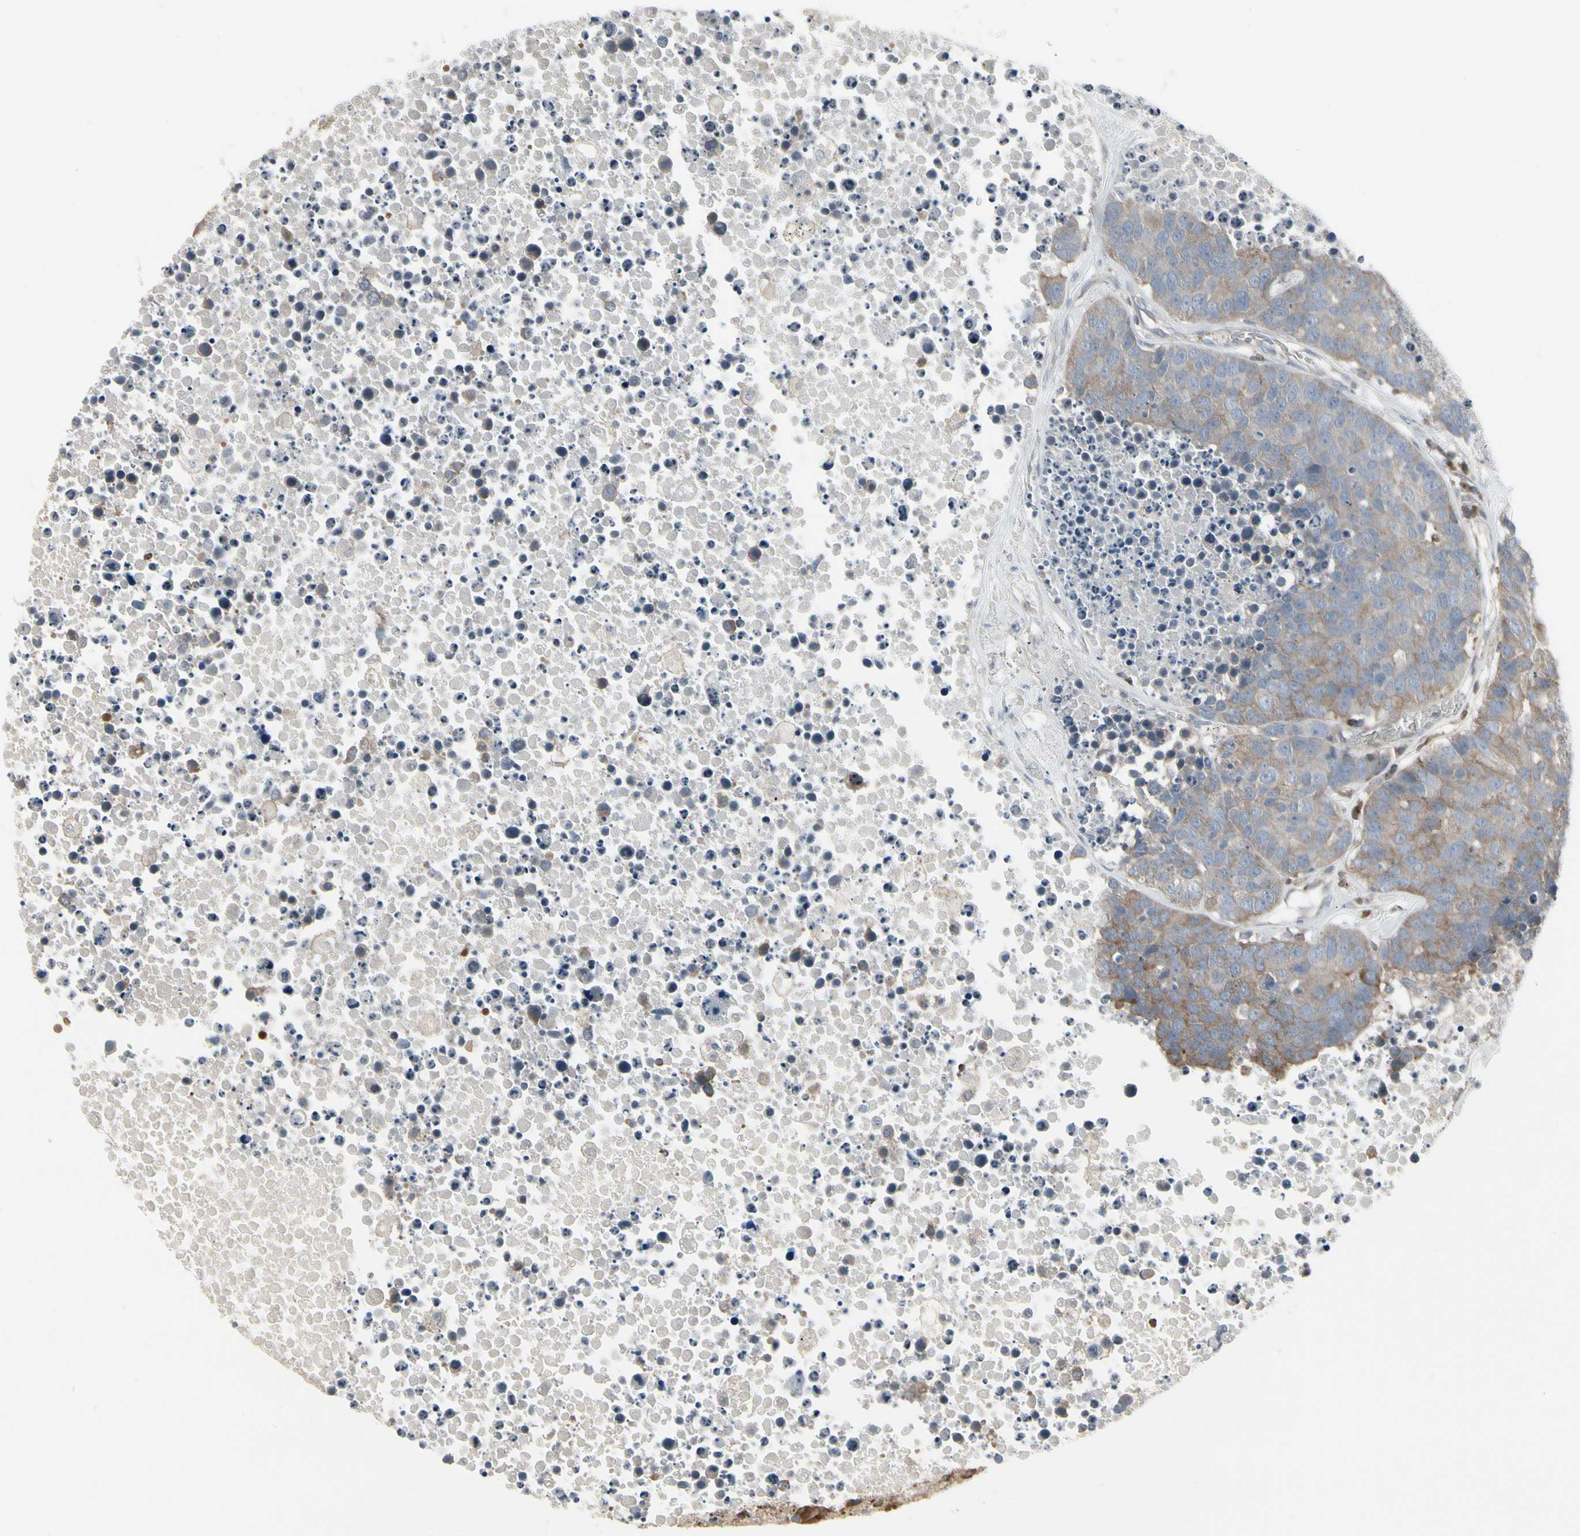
{"staining": {"intensity": "moderate", "quantity": ">75%", "location": "cytoplasmic/membranous"}, "tissue": "carcinoid", "cell_type": "Tumor cells", "image_type": "cancer", "snomed": [{"axis": "morphology", "description": "Carcinoid, malignant, NOS"}, {"axis": "topography", "description": "Lung"}], "caption": "Tumor cells demonstrate medium levels of moderate cytoplasmic/membranous positivity in about >75% of cells in human malignant carcinoid.", "gene": "EPS15", "patient": {"sex": "male", "age": 60}}